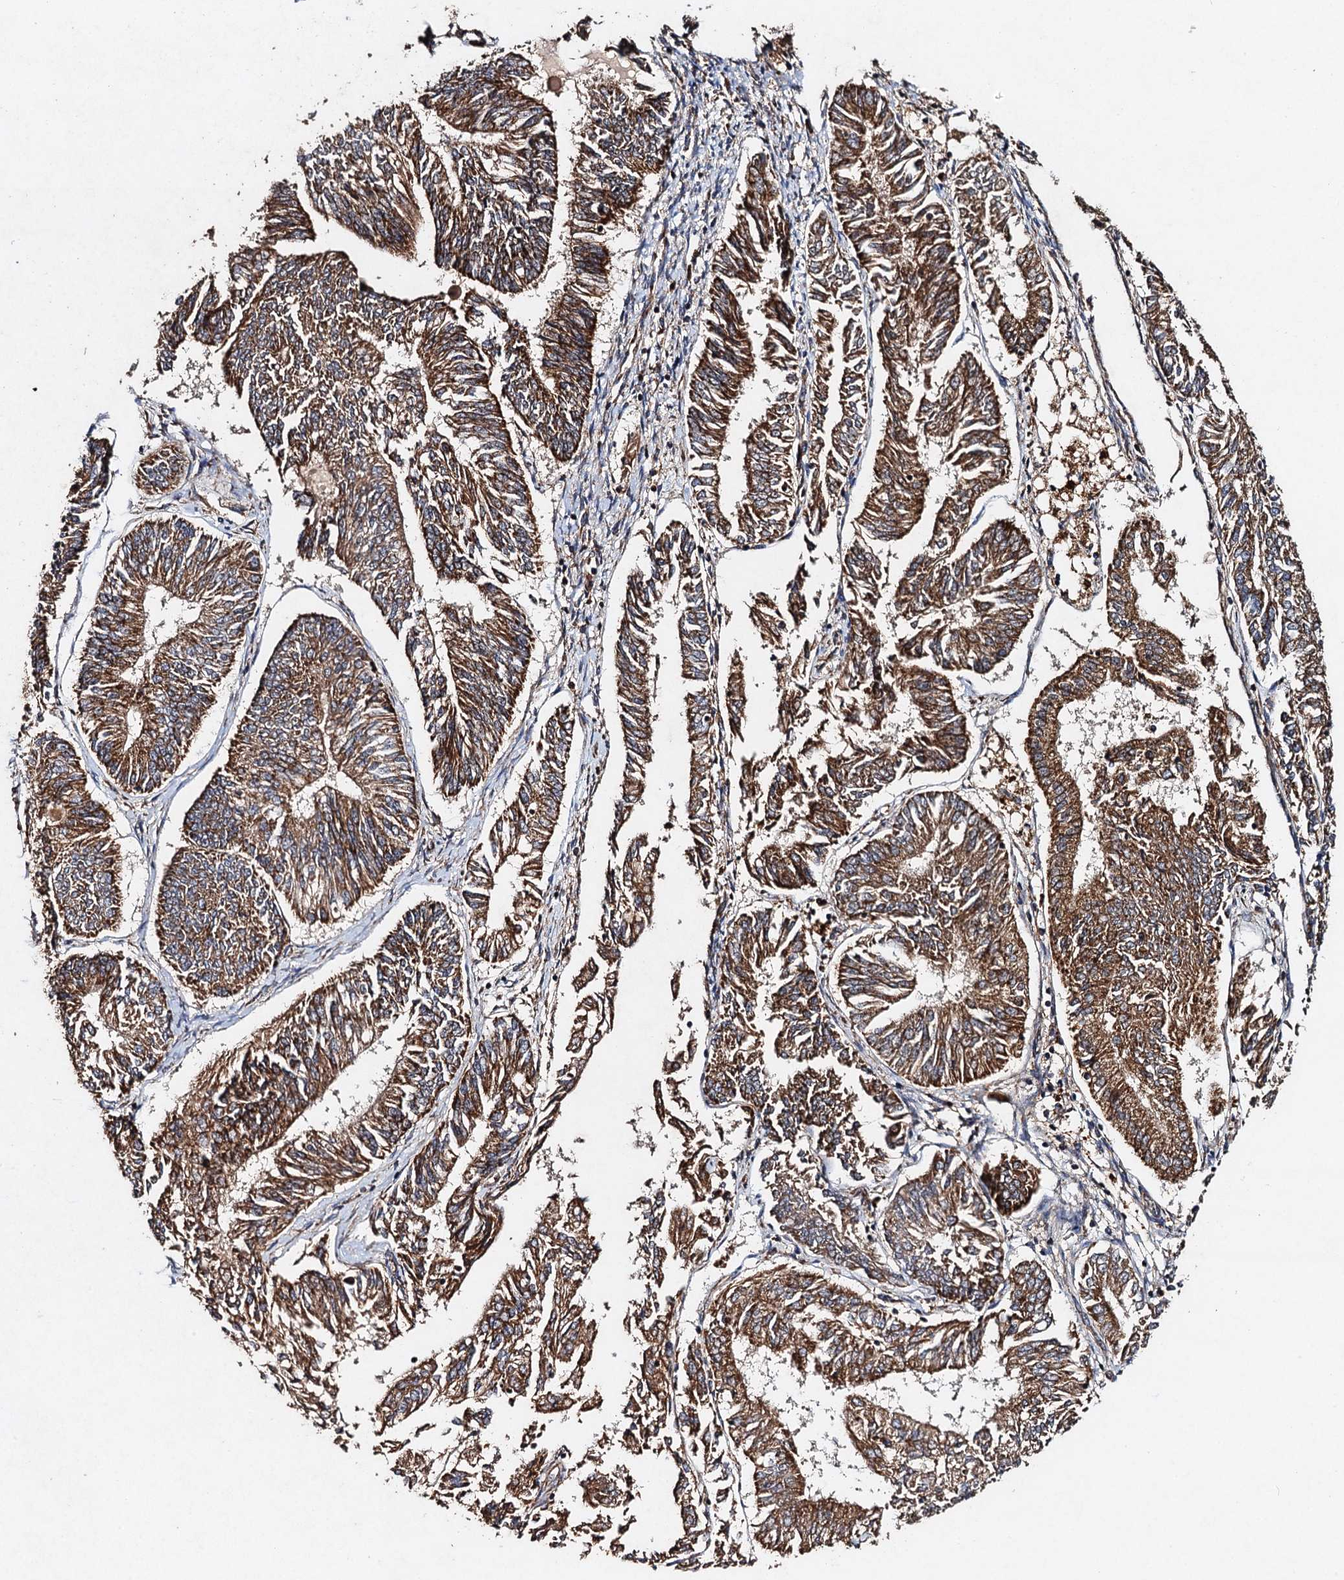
{"staining": {"intensity": "strong", "quantity": ">75%", "location": "cytoplasmic/membranous"}, "tissue": "endometrial cancer", "cell_type": "Tumor cells", "image_type": "cancer", "snomed": [{"axis": "morphology", "description": "Adenocarcinoma, NOS"}, {"axis": "topography", "description": "Endometrium"}], "caption": "About >75% of tumor cells in human endometrial cancer (adenocarcinoma) display strong cytoplasmic/membranous protein positivity as visualized by brown immunohistochemical staining.", "gene": "NDUFA13", "patient": {"sex": "female", "age": 58}}